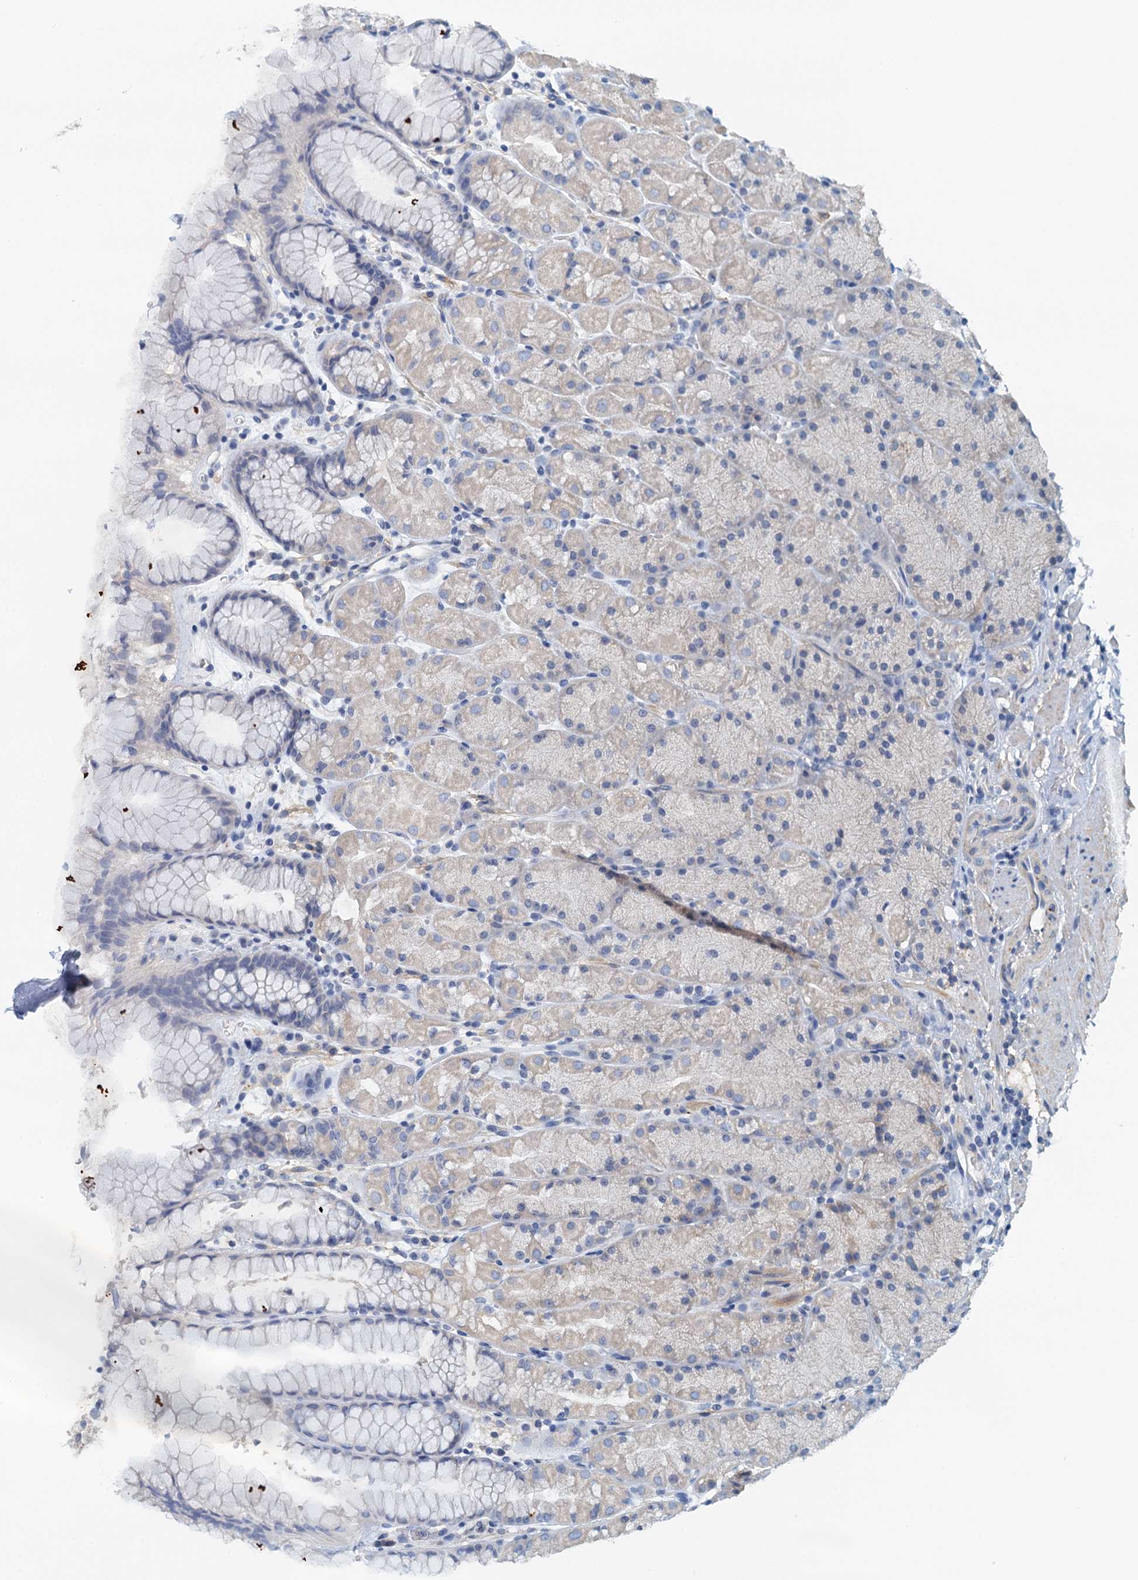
{"staining": {"intensity": "negative", "quantity": "none", "location": "none"}, "tissue": "stomach", "cell_type": "Glandular cells", "image_type": "normal", "snomed": [{"axis": "morphology", "description": "Normal tissue, NOS"}, {"axis": "topography", "description": "Stomach, upper"}, {"axis": "topography", "description": "Stomach, lower"}], "caption": "Immunohistochemical staining of unremarkable human stomach shows no significant expression in glandular cells. Nuclei are stained in blue.", "gene": "DTD1", "patient": {"sex": "male", "age": 67}}